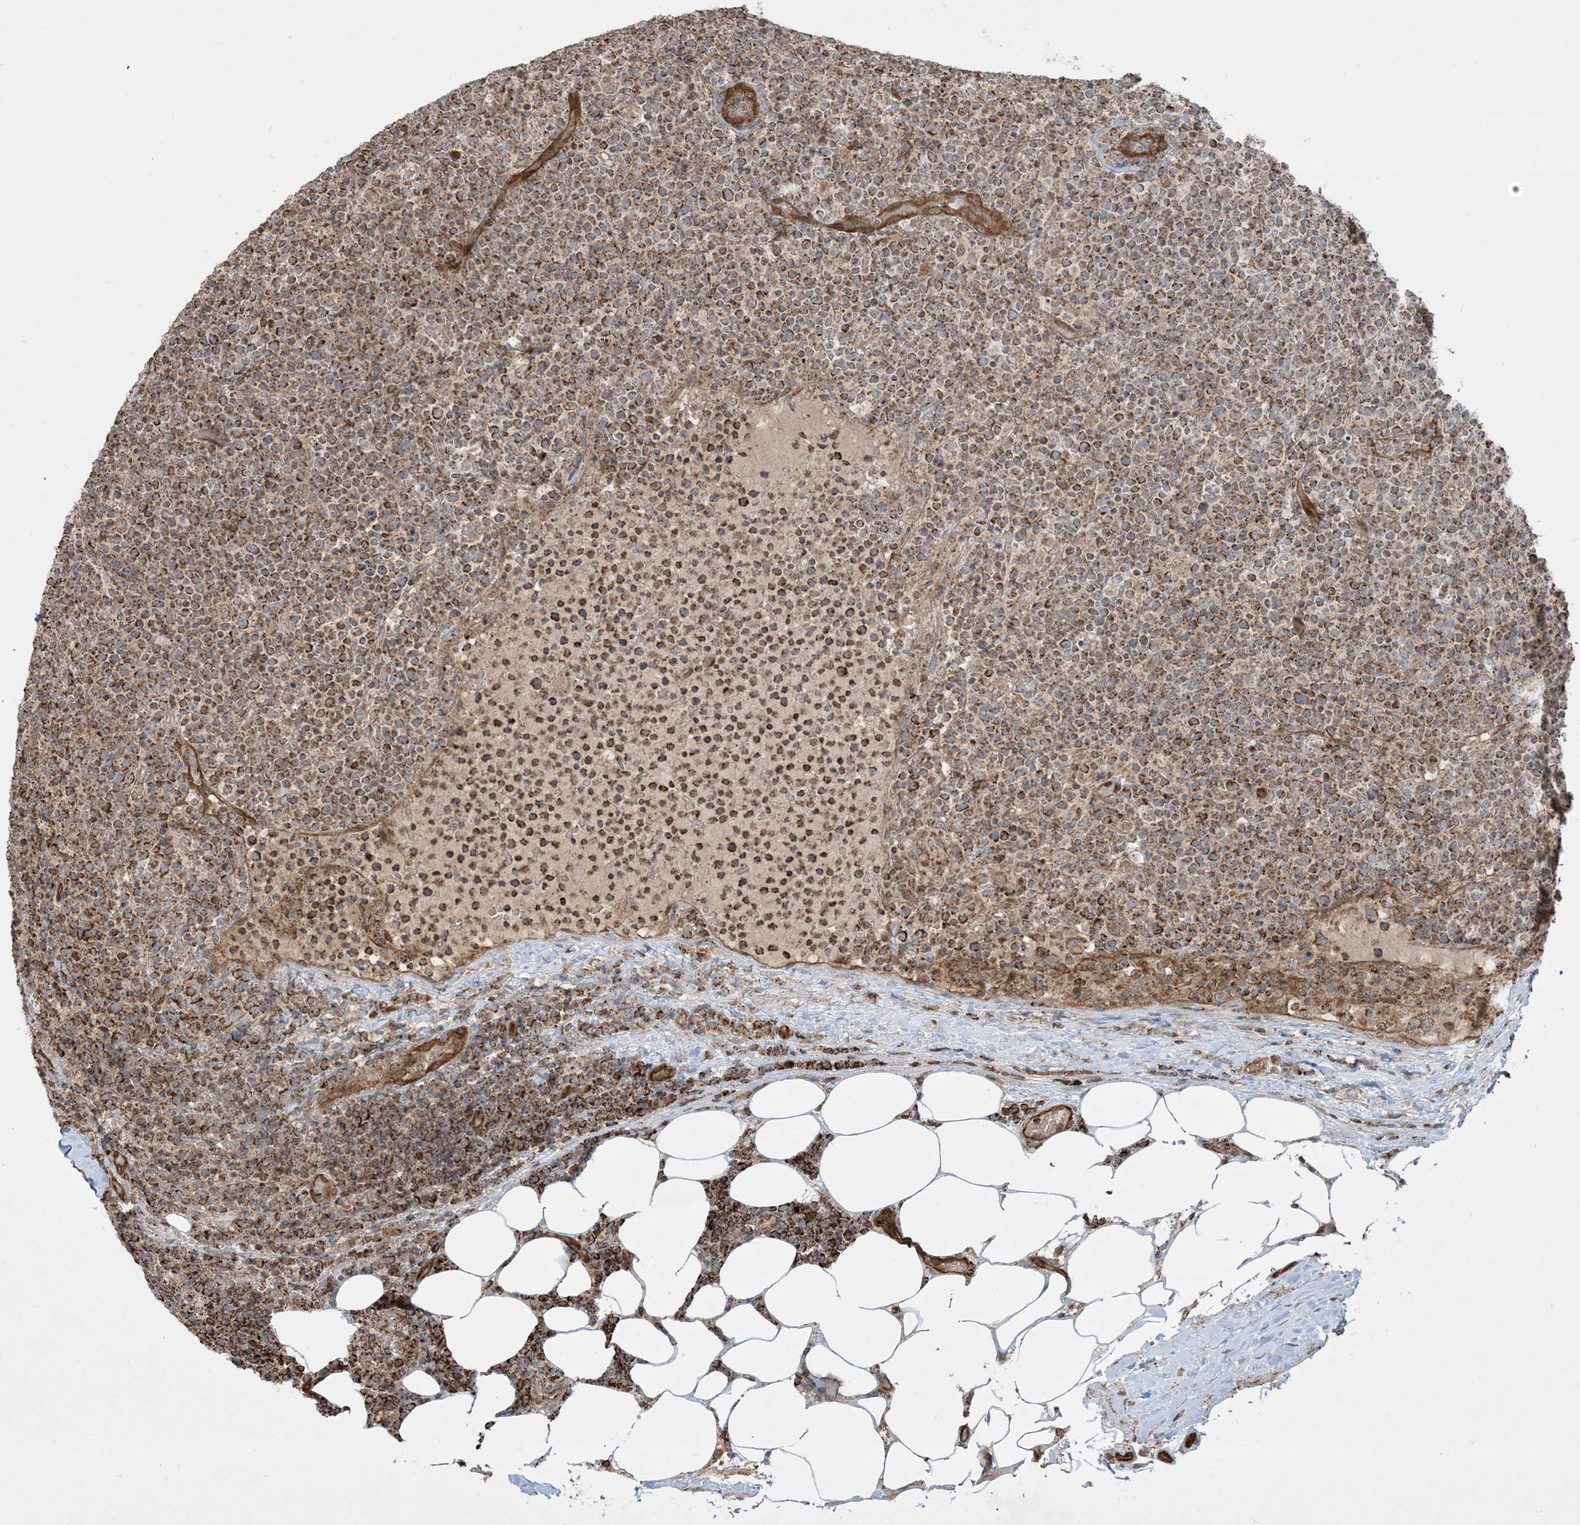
{"staining": {"intensity": "moderate", "quantity": ">75%", "location": "cytoplasmic/membranous"}, "tissue": "lymphoma", "cell_type": "Tumor cells", "image_type": "cancer", "snomed": [{"axis": "morphology", "description": "Malignant lymphoma, non-Hodgkin's type, High grade"}, {"axis": "topography", "description": "Lymph node"}], "caption": "High-magnification brightfield microscopy of lymphoma stained with DAB (brown) and counterstained with hematoxylin (blue). tumor cells exhibit moderate cytoplasmic/membranous staining is appreciated in approximately>75% of cells.", "gene": "PPM1F", "patient": {"sex": "male", "age": 61}}